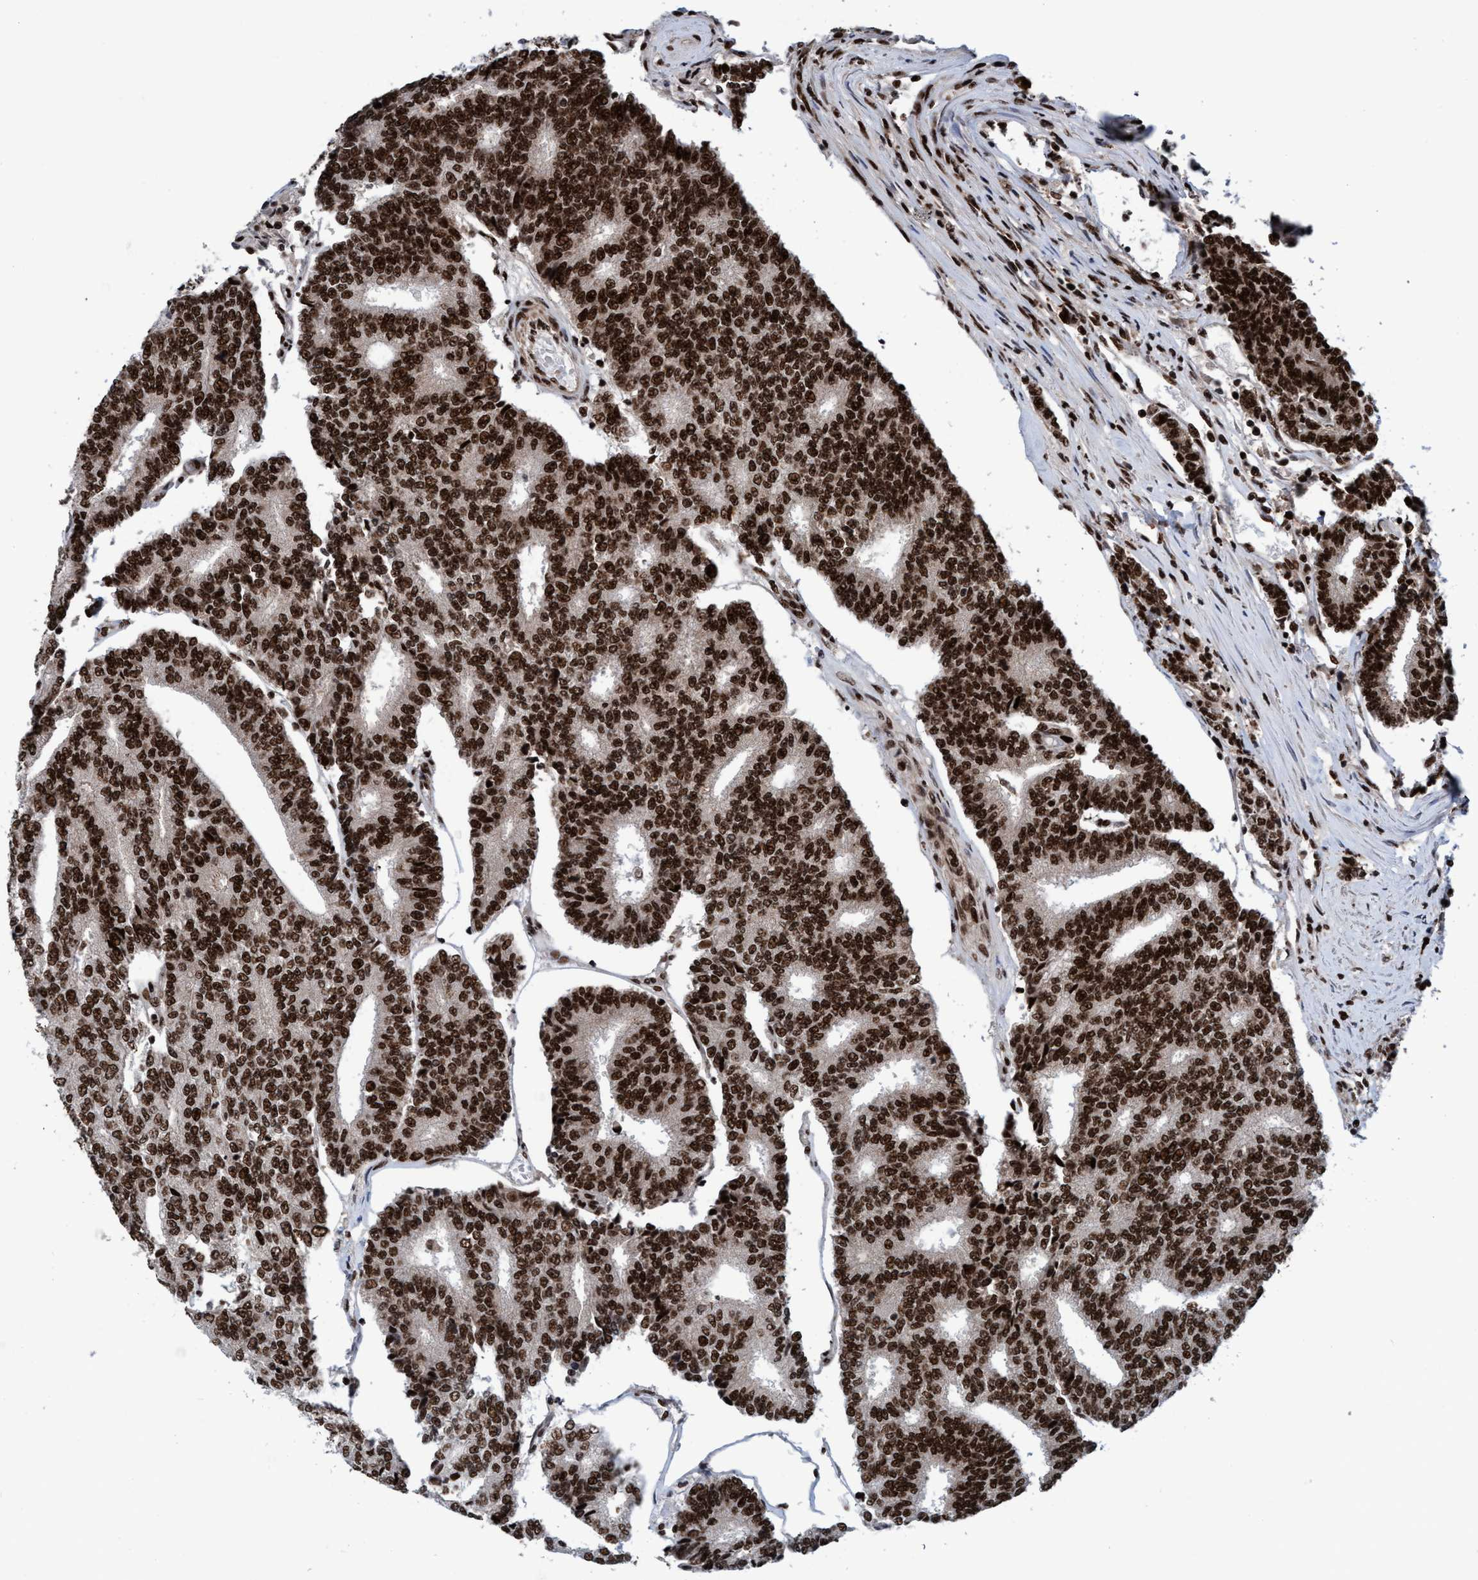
{"staining": {"intensity": "moderate", "quantity": ">75%", "location": "cytoplasmic/membranous,nuclear"}, "tissue": "prostate cancer", "cell_type": "Tumor cells", "image_type": "cancer", "snomed": [{"axis": "morphology", "description": "Normal tissue, NOS"}, {"axis": "morphology", "description": "Adenocarcinoma, High grade"}, {"axis": "topography", "description": "Prostate"}, {"axis": "topography", "description": "Seminal veicle"}], "caption": "A medium amount of moderate cytoplasmic/membranous and nuclear expression is present in approximately >75% of tumor cells in prostate cancer tissue.", "gene": "TOPBP1", "patient": {"sex": "male", "age": 55}}